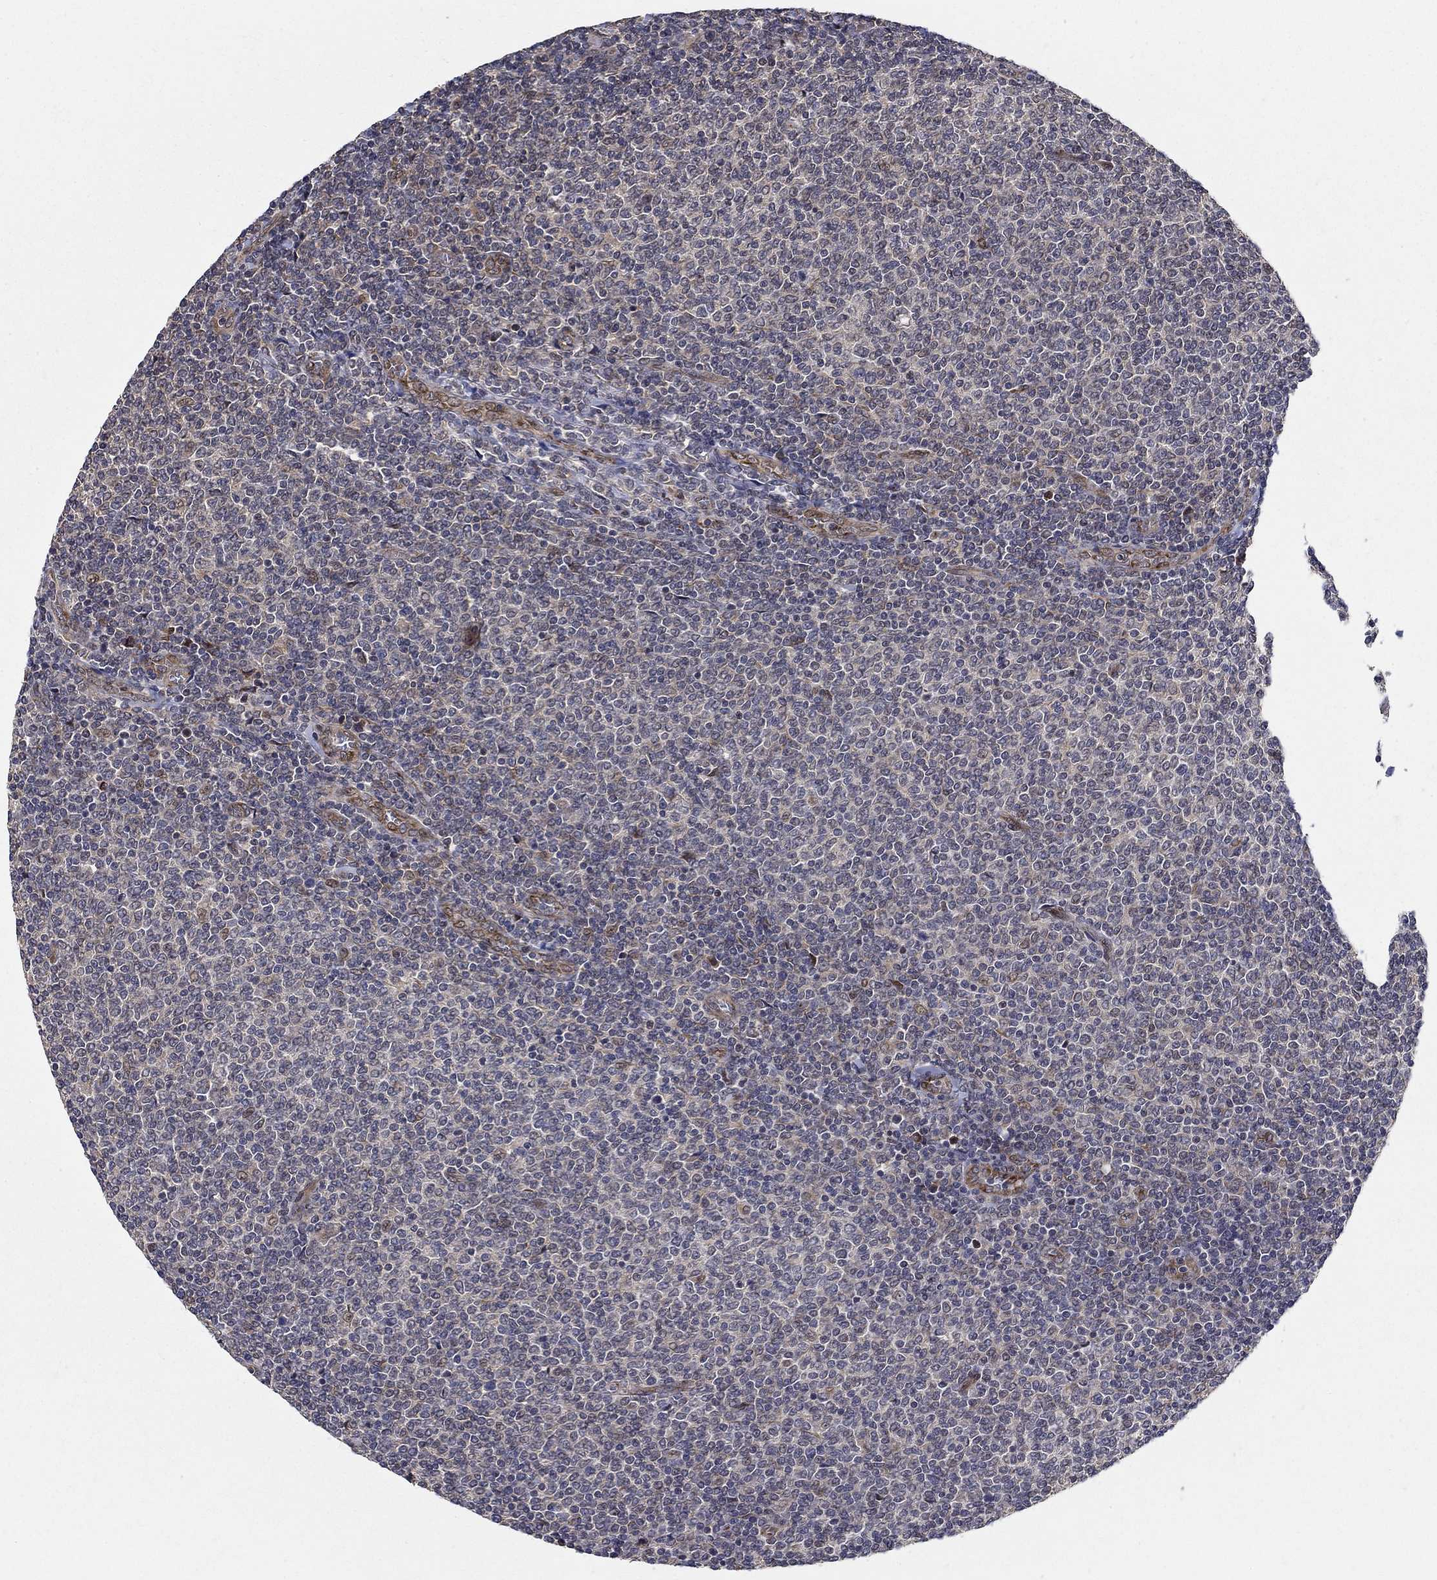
{"staining": {"intensity": "negative", "quantity": "none", "location": "none"}, "tissue": "lymphoma", "cell_type": "Tumor cells", "image_type": "cancer", "snomed": [{"axis": "morphology", "description": "Malignant lymphoma, non-Hodgkin's type, Low grade"}, {"axis": "topography", "description": "Lymph node"}], "caption": "Histopathology image shows no protein positivity in tumor cells of malignant lymphoma, non-Hodgkin's type (low-grade) tissue.", "gene": "ZNF594", "patient": {"sex": "male", "age": 52}}